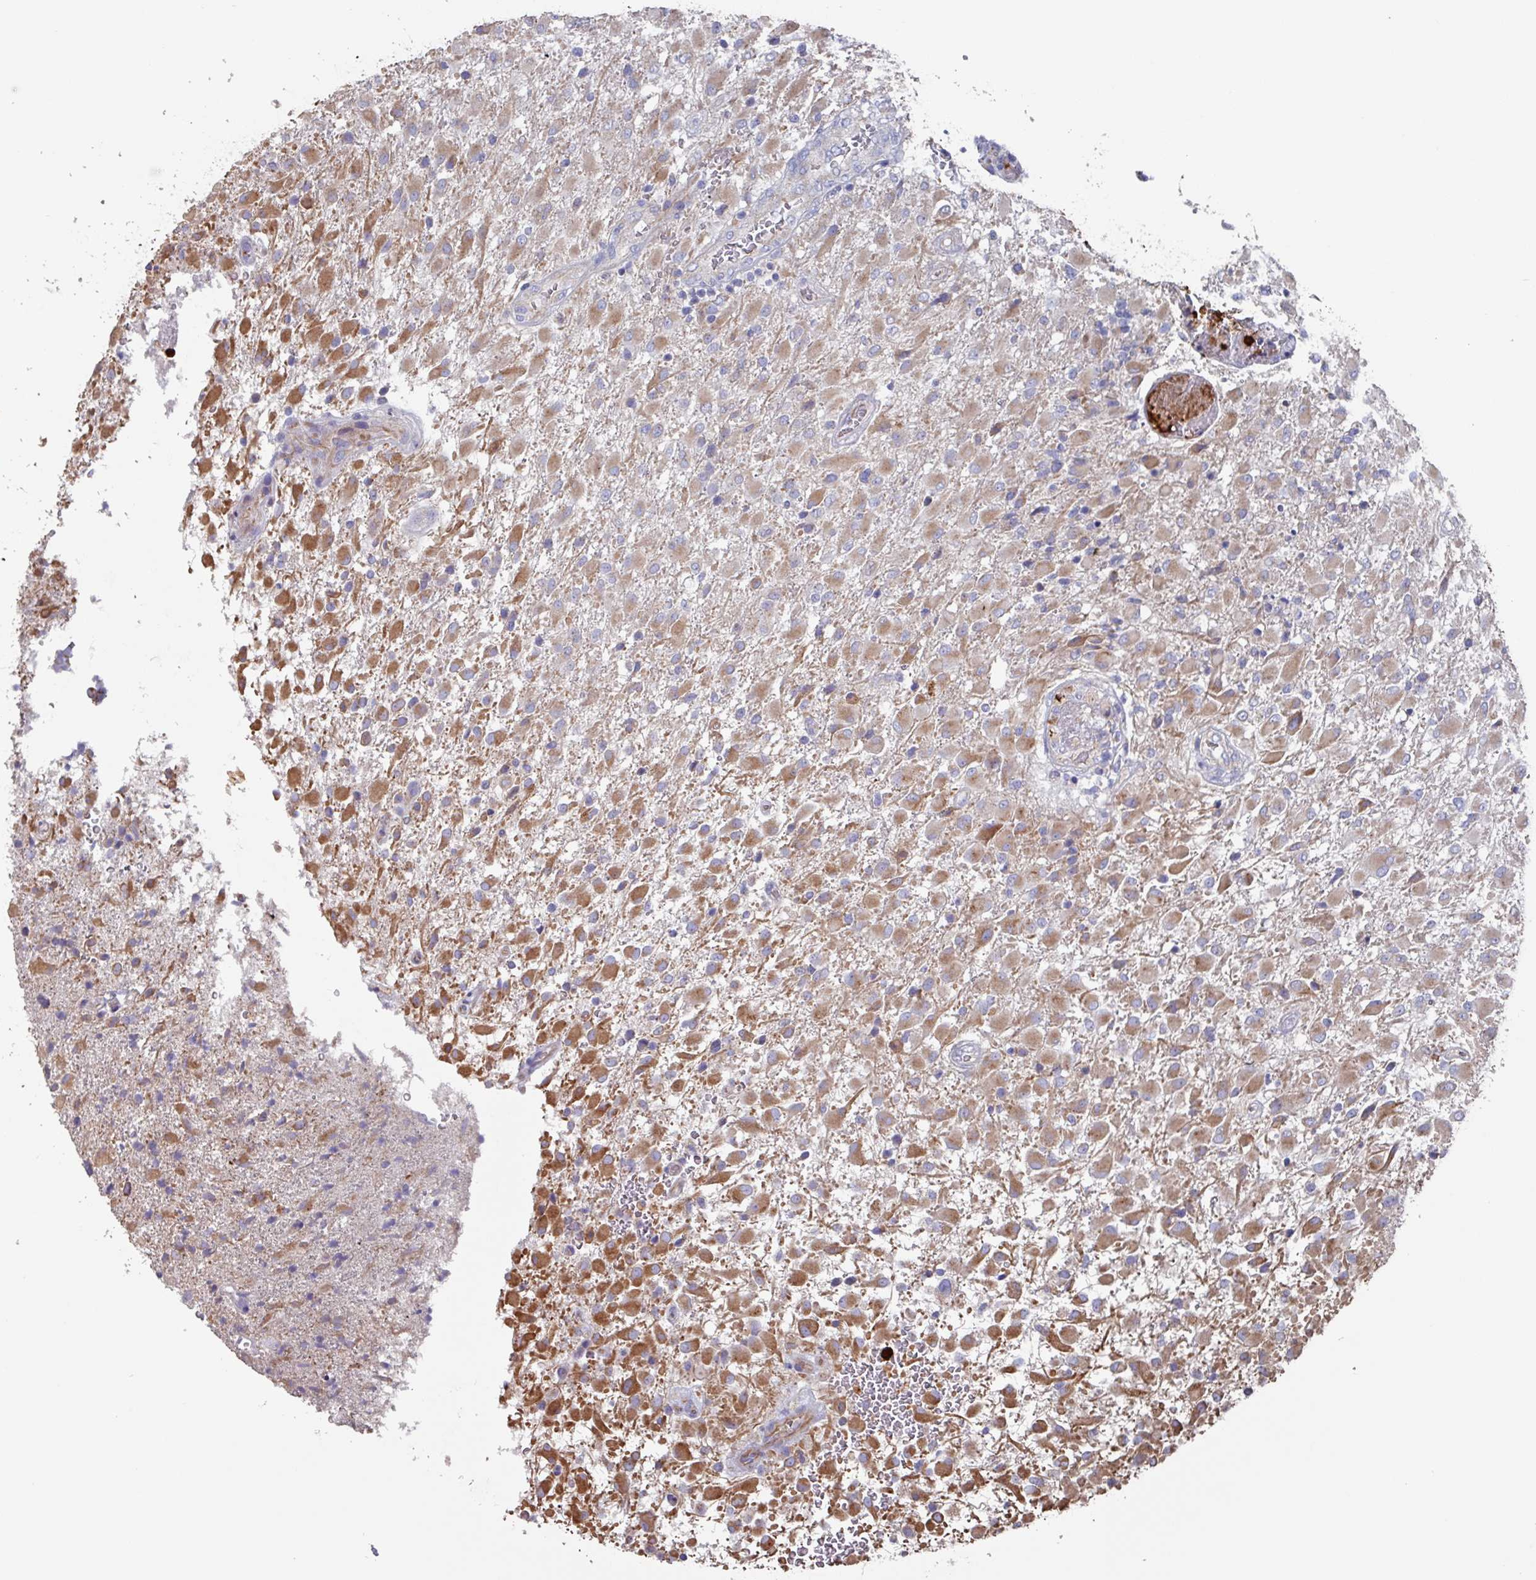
{"staining": {"intensity": "moderate", "quantity": "25%-75%", "location": "cytoplasmic/membranous"}, "tissue": "glioma", "cell_type": "Tumor cells", "image_type": "cancer", "snomed": [{"axis": "morphology", "description": "Glioma, malignant, Low grade"}, {"axis": "topography", "description": "Brain"}], "caption": "A high-resolution image shows immunohistochemistry staining of glioma, which shows moderate cytoplasmic/membranous staining in approximately 25%-75% of tumor cells.", "gene": "UQCC2", "patient": {"sex": "male", "age": 65}}